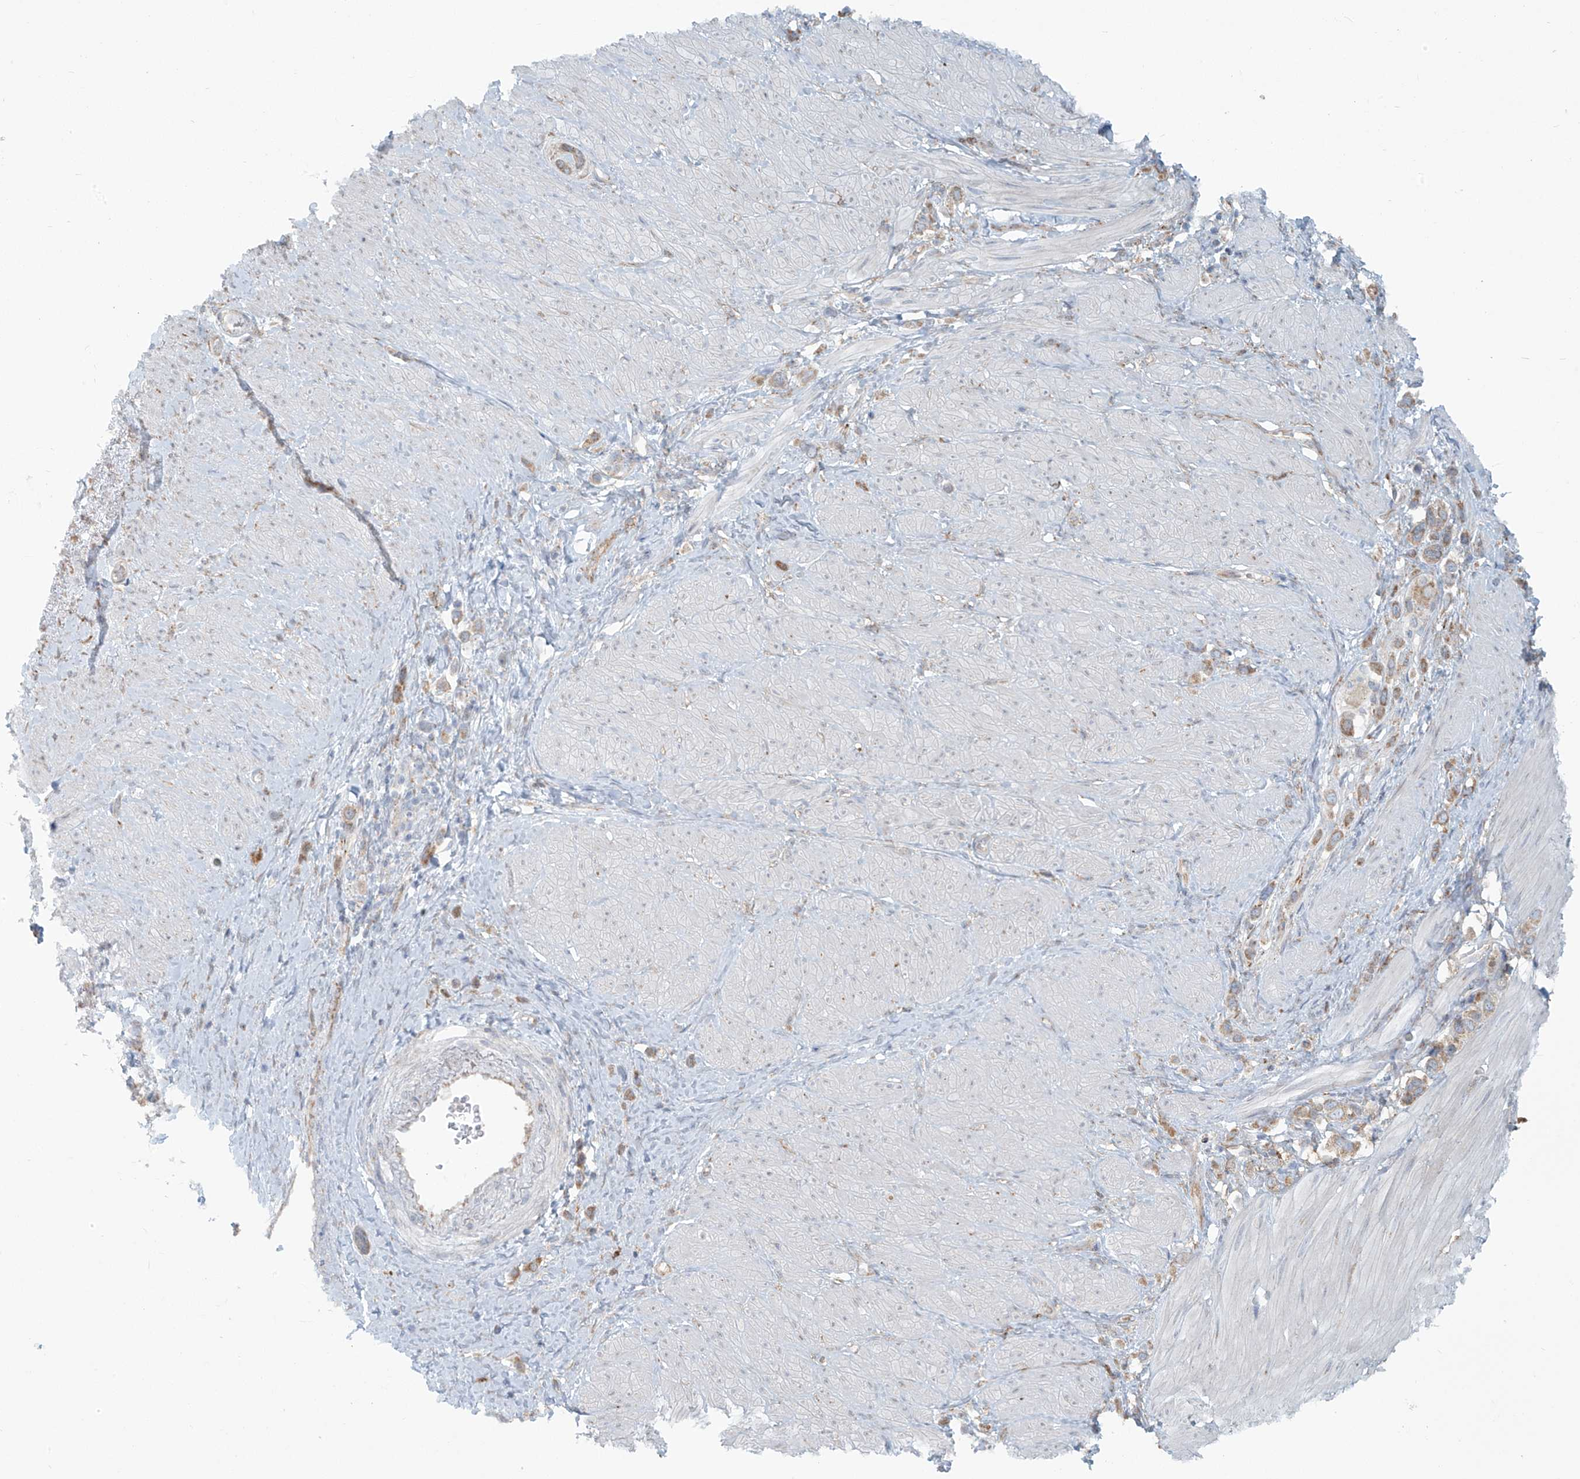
{"staining": {"intensity": "moderate", "quantity": ">75%", "location": "cytoplasmic/membranous"}, "tissue": "stomach cancer", "cell_type": "Tumor cells", "image_type": "cancer", "snomed": [{"axis": "morphology", "description": "Adenocarcinoma, NOS"}, {"axis": "topography", "description": "Stomach"}], "caption": "There is medium levels of moderate cytoplasmic/membranous expression in tumor cells of stomach cancer (adenocarcinoma), as demonstrated by immunohistochemical staining (brown color).", "gene": "KATNIP", "patient": {"sex": "female", "age": 65}}